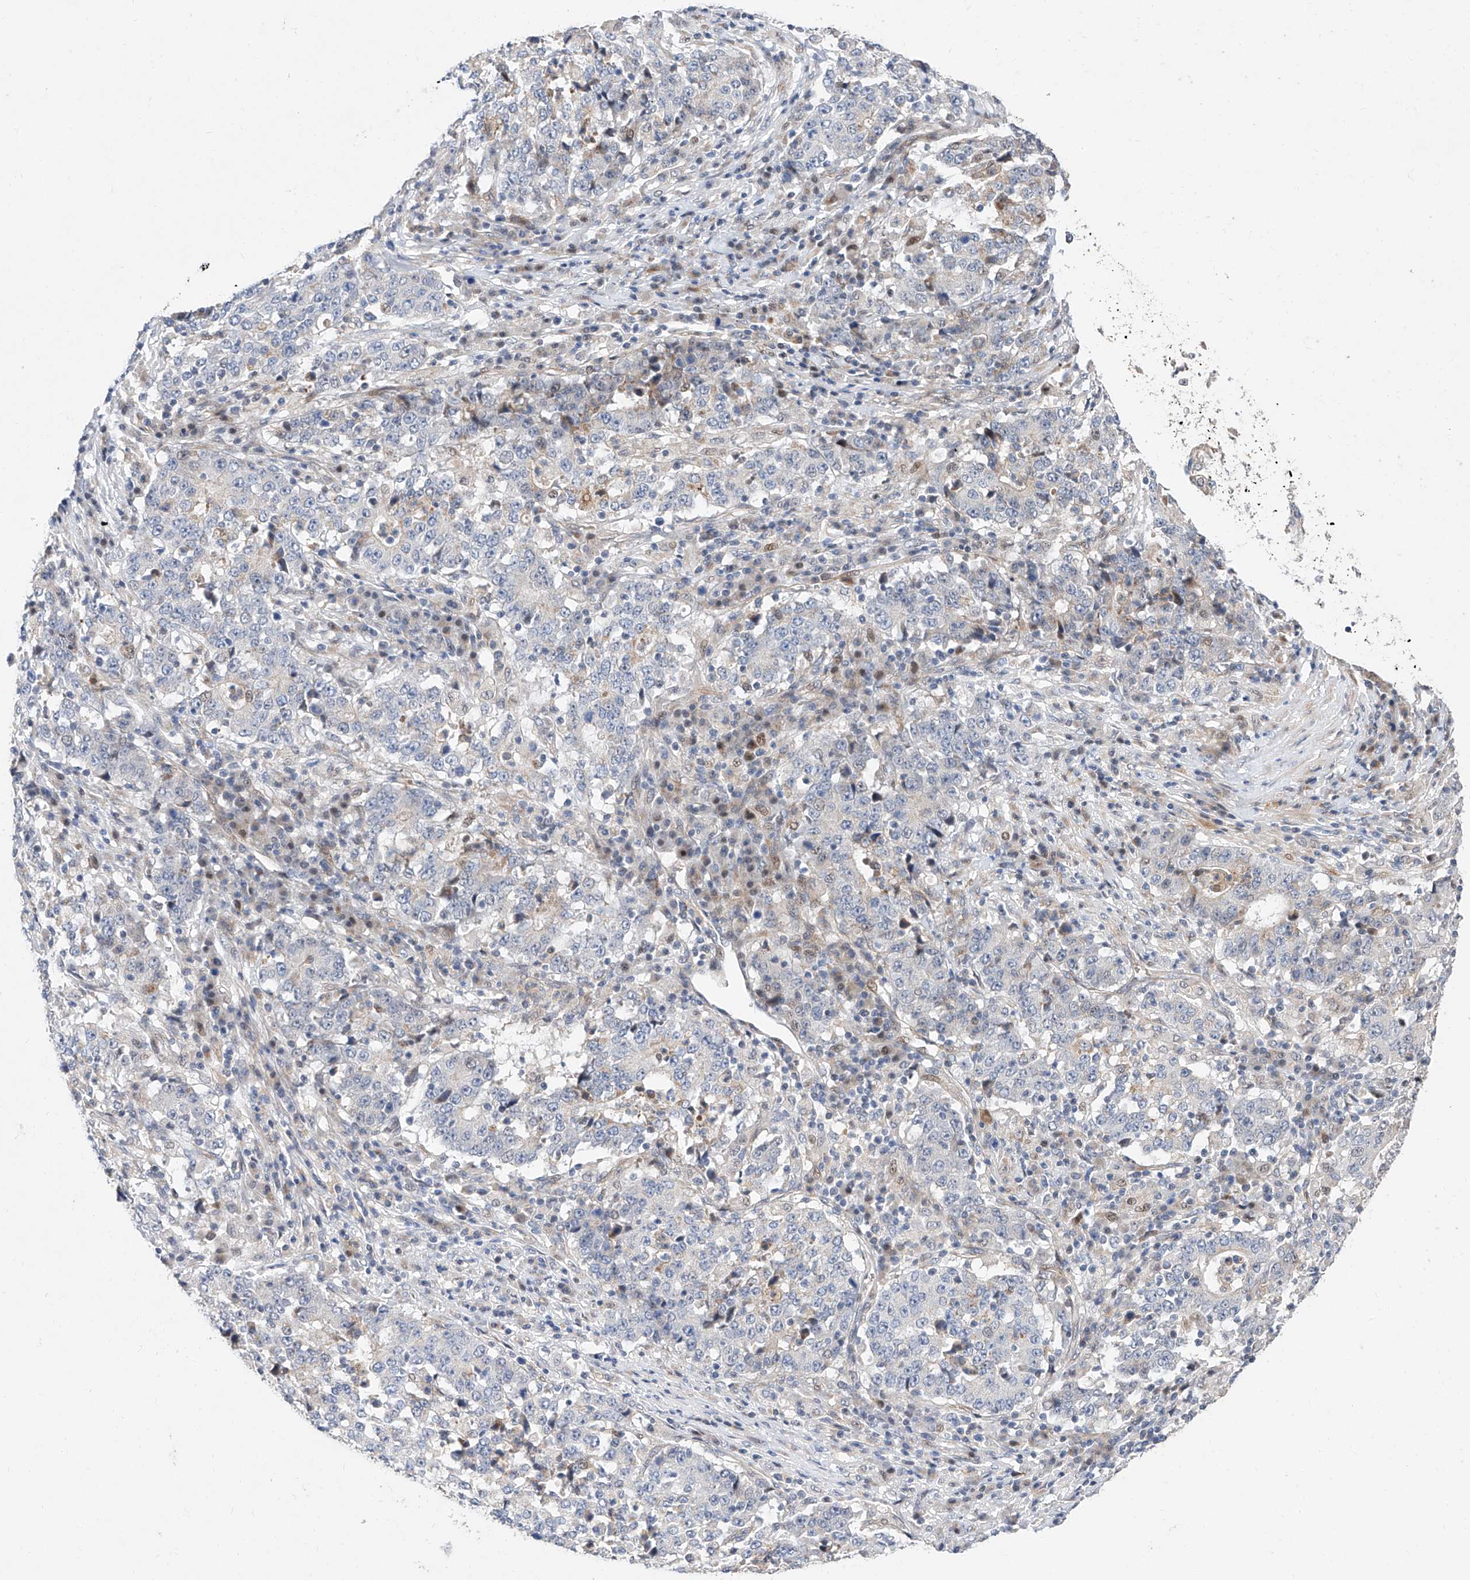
{"staining": {"intensity": "negative", "quantity": "none", "location": "none"}, "tissue": "stomach cancer", "cell_type": "Tumor cells", "image_type": "cancer", "snomed": [{"axis": "morphology", "description": "Adenocarcinoma, NOS"}, {"axis": "topography", "description": "Stomach"}], "caption": "DAB immunohistochemical staining of human adenocarcinoma (stomach) shows no significant expression in tumor cells.", "gene": "FUCA2", "patient": {"sex": "male", "age": 59}}